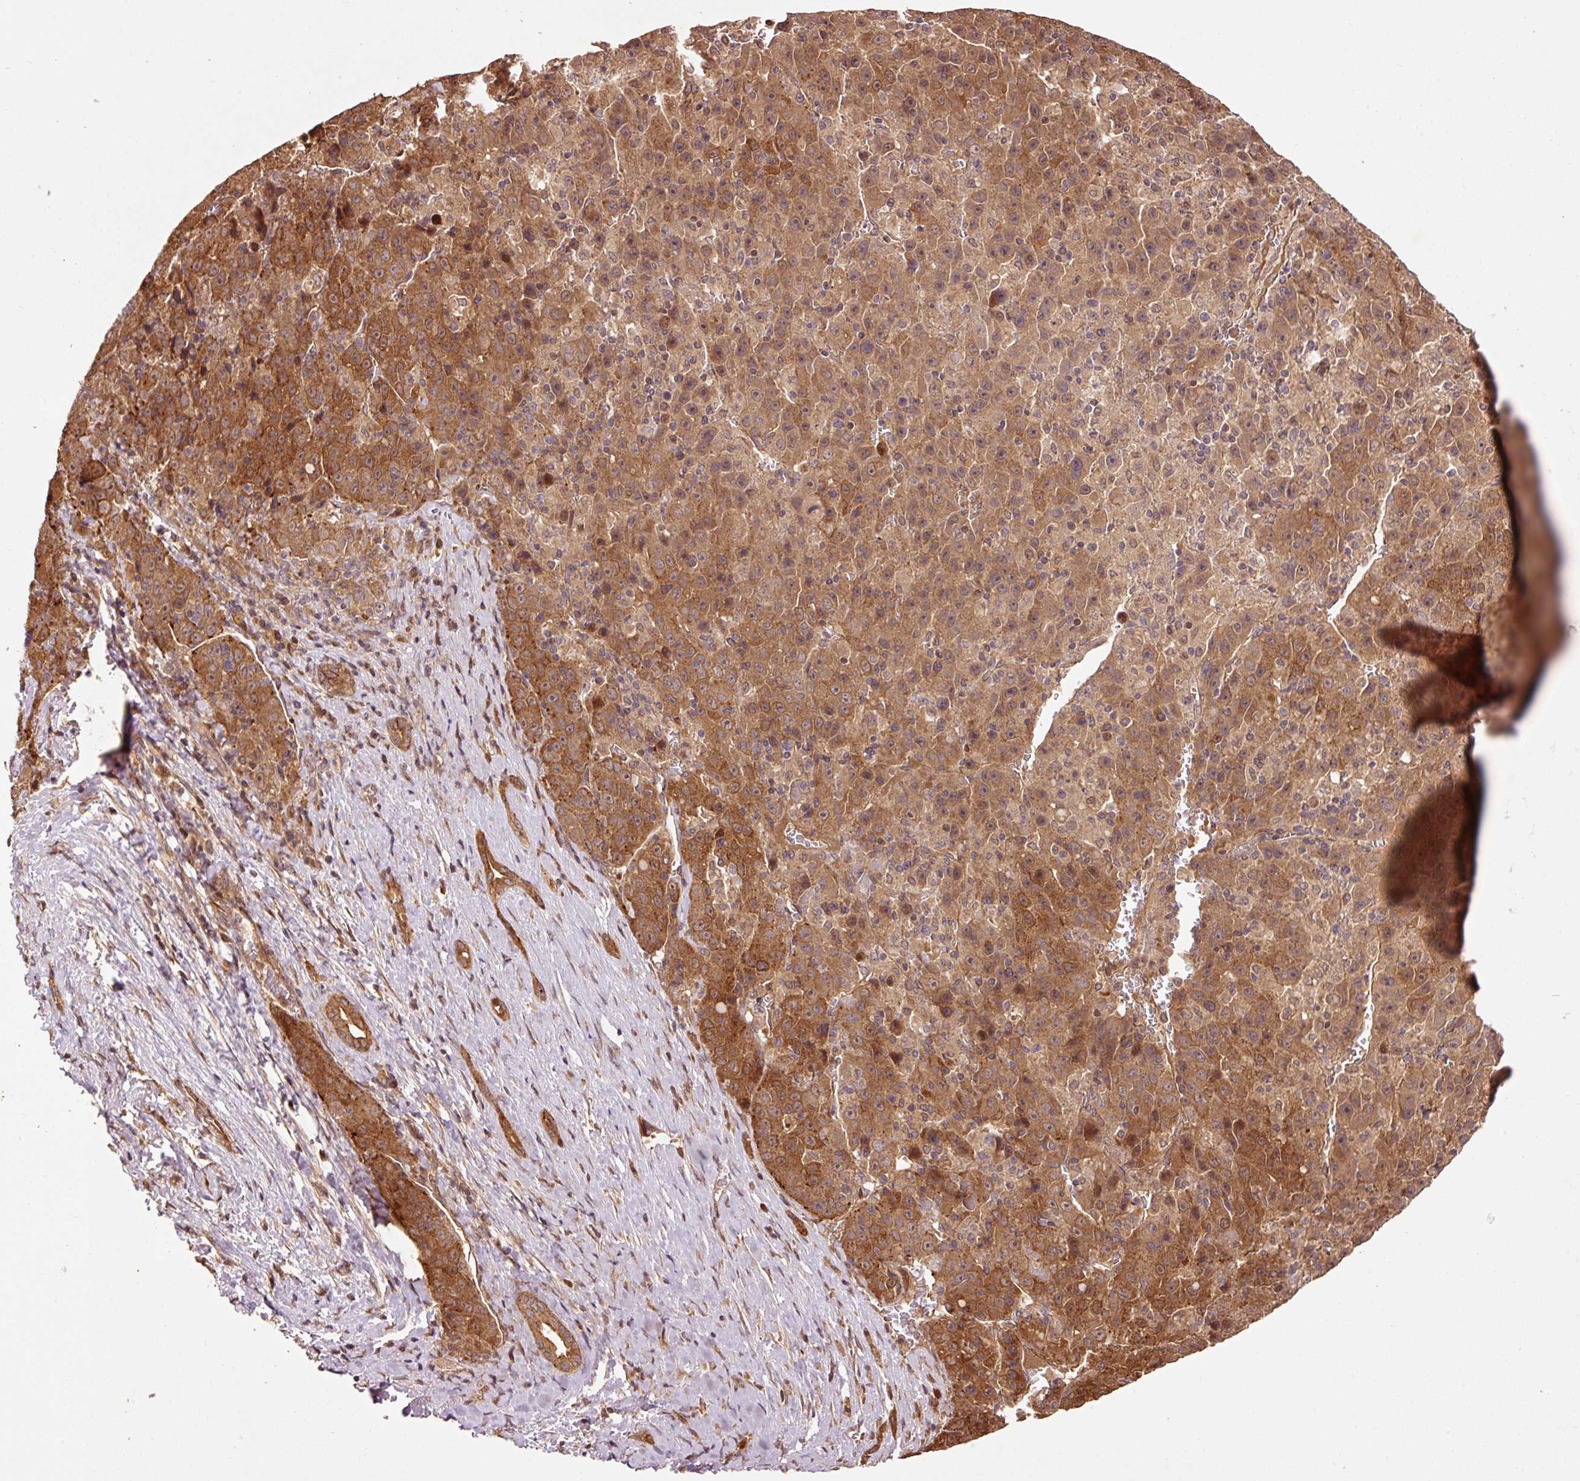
{"staining": {"intensity": "moderate", "quantity": ">75%", "location": "cytoplasmic/membranous,nuclear"}, "tissue": "liver cancer", "cell_type": "Tumor cells", "image_type": "cancer", "snomed": [{"axis": "morphology", "description": "Carcinoma, Hepatocellular, NOS"}, {"axis": "topography", "description": "Liver"}], "caption": "Protein expression analysis of human liver cancer (hepatocellular carcinoma) reveals moderate cytoplasmic/membranous and nuclear expression in approximately >75% of tumor cells. (IHC, brightfield microscopy, high magnification).", "gene": "OXER1", "patient": {"sex": "female", "age": 53}}